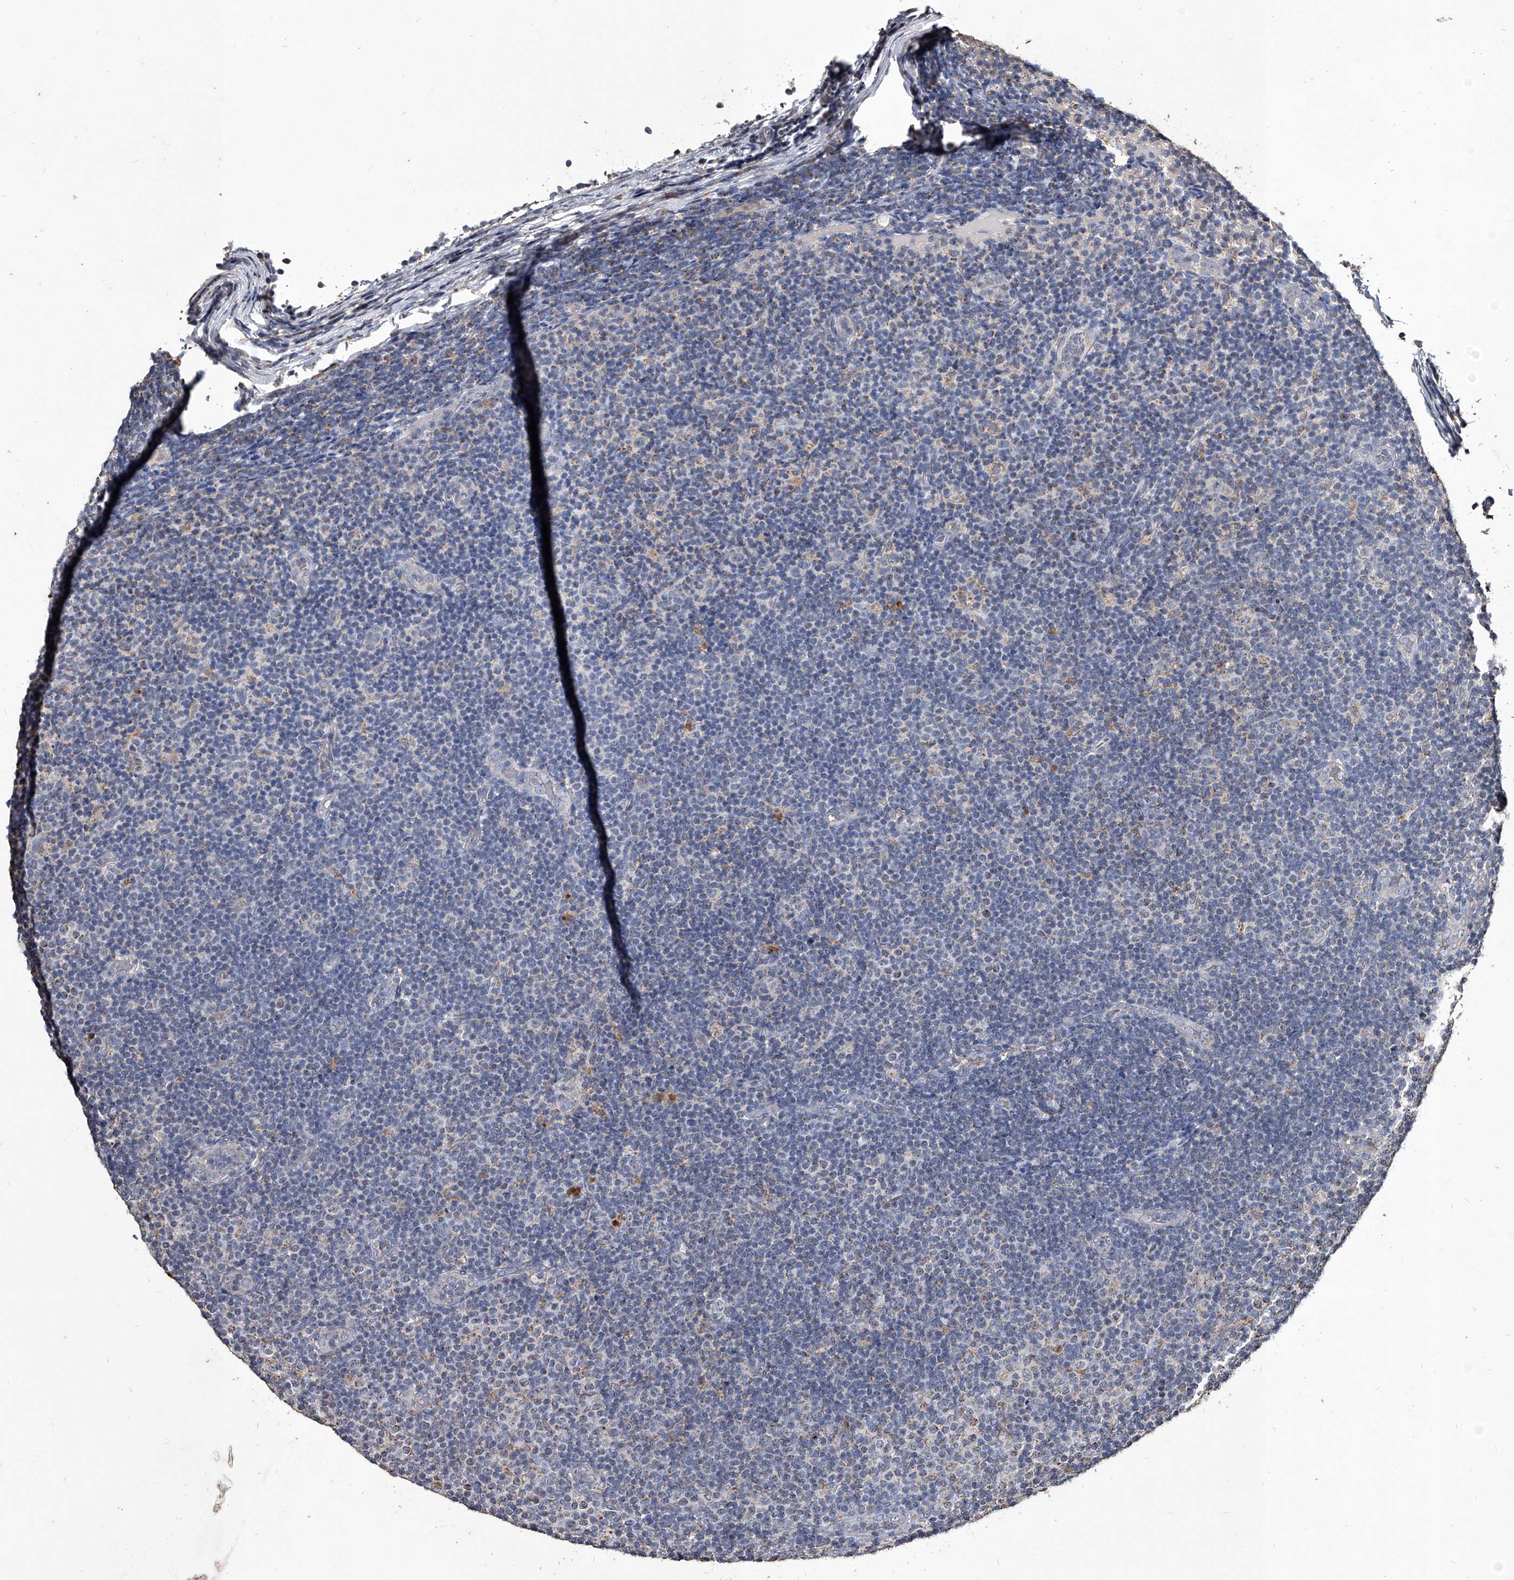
{"staining": {"intensity": "negative", "quantity": "none", "location": "none"}, "tissue": "lymphoma", "cell_type": "Tumor cells", "image_type": "cancer", "snomed": [{"axis": "morphology", "description": "Malignant lymphoma, non-Hodgkin's type, Low grade"}, {"axis": "topography", "description": "Lymph node"}], "caption": "Immunohistochemical staining of malignant lymphoma, non-Hodgkin's type (low-grade) reveals no significant staining in tumor cells.", "gene": "GPR183", "patient": {"sex": "male", "age": 83}}